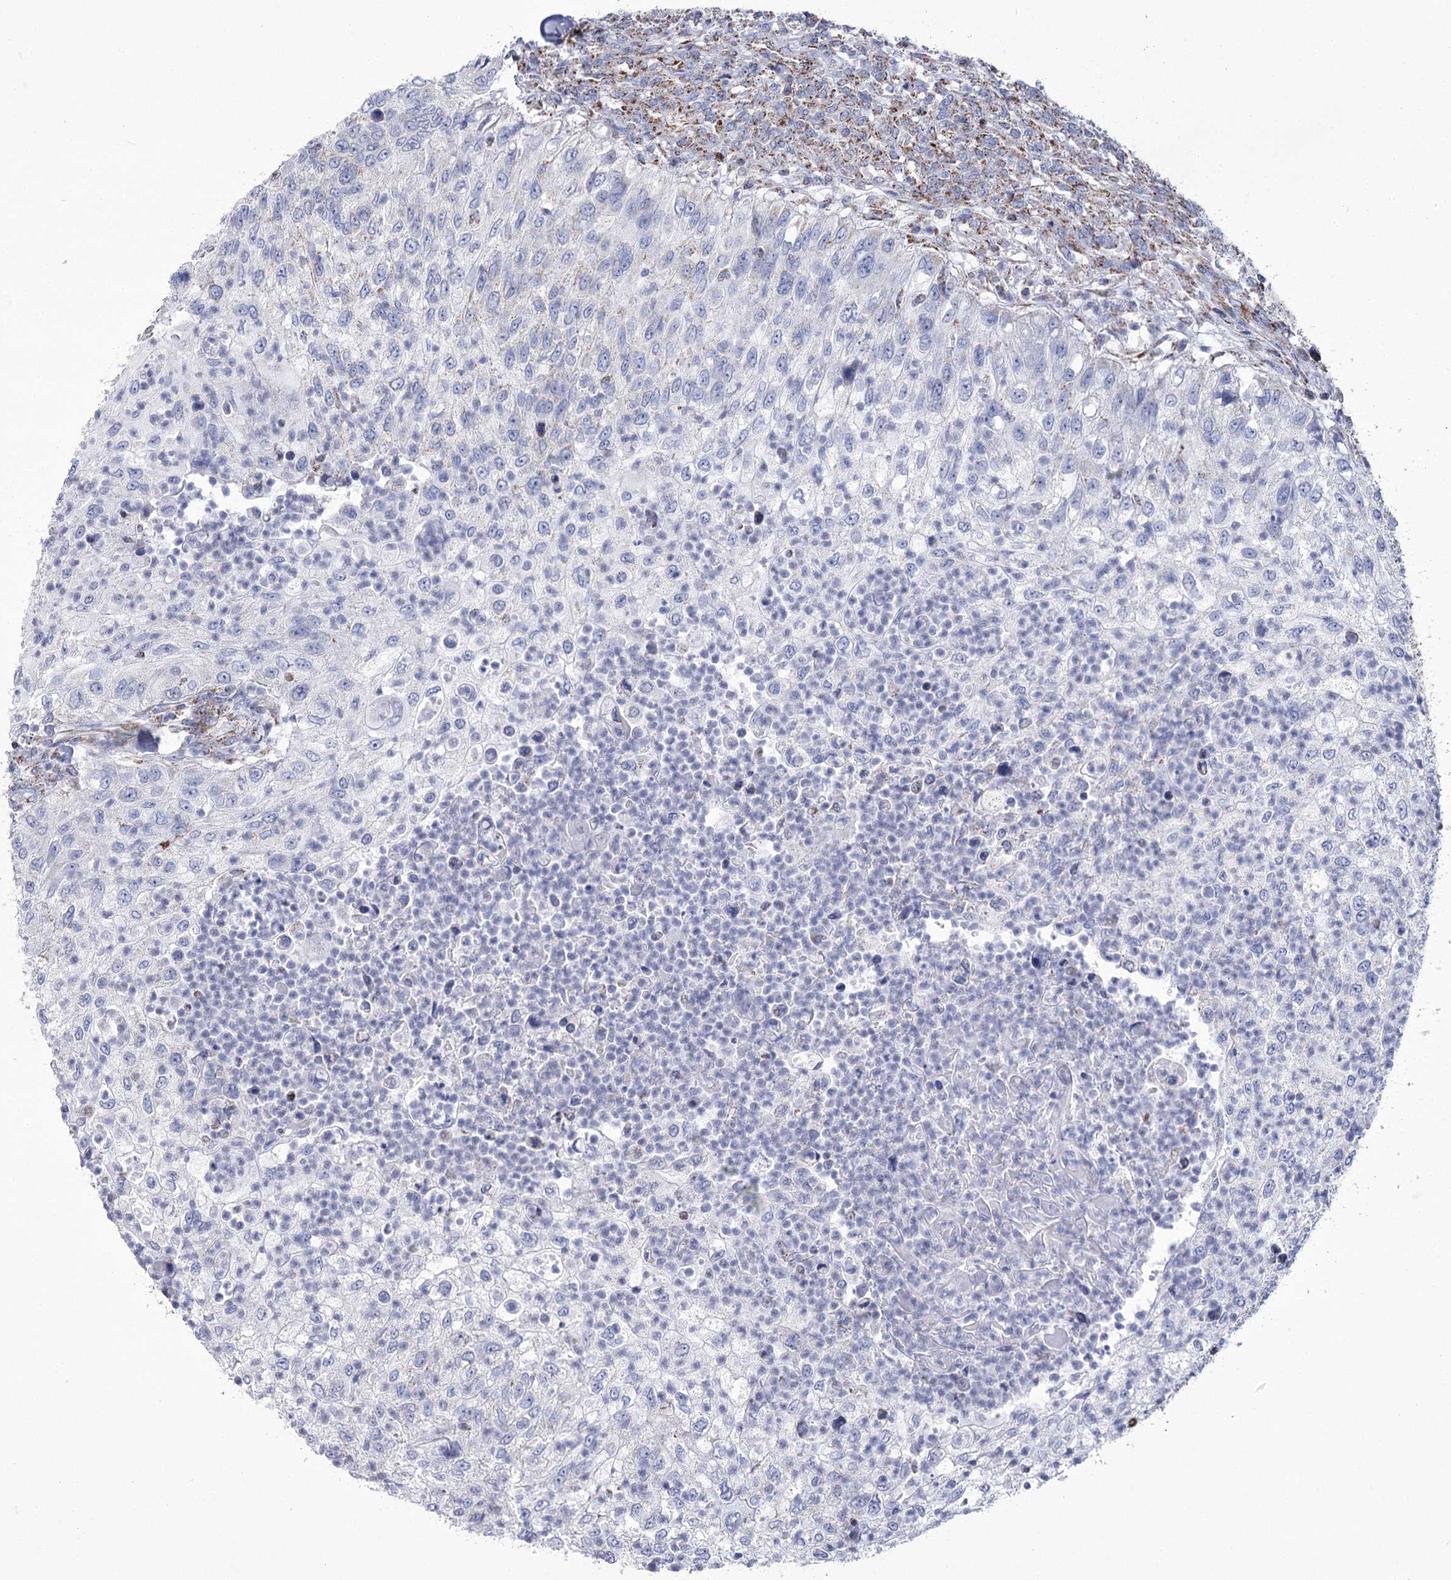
{"staining": {"intensity": "weak", "quantity": "<25%", "location": "cytoplasmic/membranous"}, "tissue": "urothelial cancer", "cell_type": "Tumor cells", "image_type": "cancer", "snomed": [{"axis": "morphology", "description": "Urothelial carcinoma, High grade"}, {"axis": "topography", "description": "Urinary bladder"}], "caption": "This is an immunohistochemistry micrograph of urothelial carcinoma (high-grade). There is no positivity in tumor cells.", "gene": "PDHB", "patient": {"sex": "female", "age": 60}}